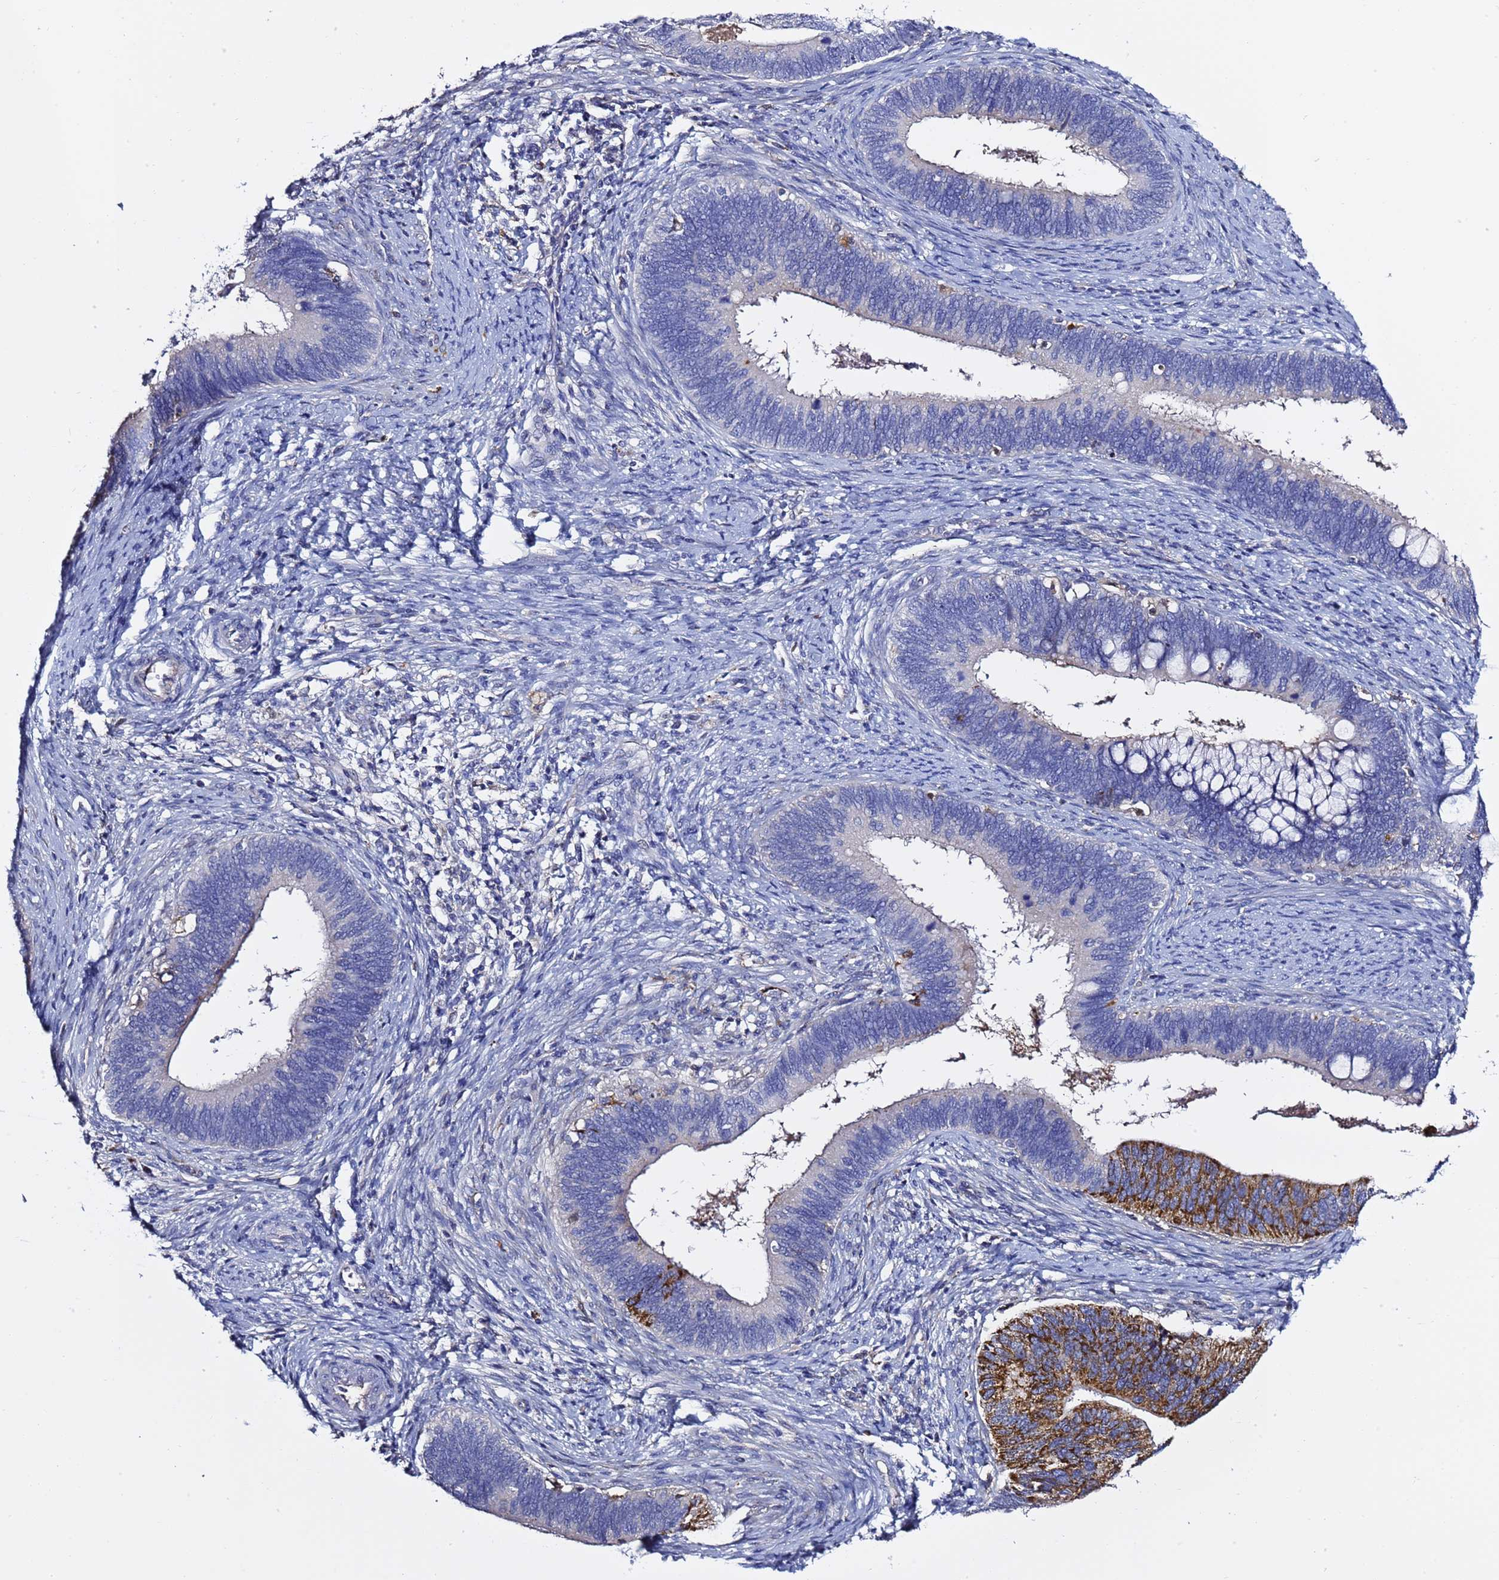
{"staining": {"intensity": "strong", "quantity": "<25%", "location": "cytoplasmic/membranous"}, "tissue": "cervical cancer", "cell_type": "Tumor cells", "image_type": "cancer", "snomed": [{"axis": "morphology", "description": "Adenocarcinoma, NOS"}, {"axis": "topography", "description": "Cervix"}], "caption": "The photomicrograph demonstrates immunohistochemical staining of adenocarcinoma (cervical). There is strong cytoplasmic/membranous expression is present in about <25% of tumor cells. The staining was performed using DAB to visualize the protein expression in brown, while the nuclei were stained in blue with hematoxylin (Magnification: 20x).", "gene": "NAT2", "patient": {"sex": "female", "age": 42}}